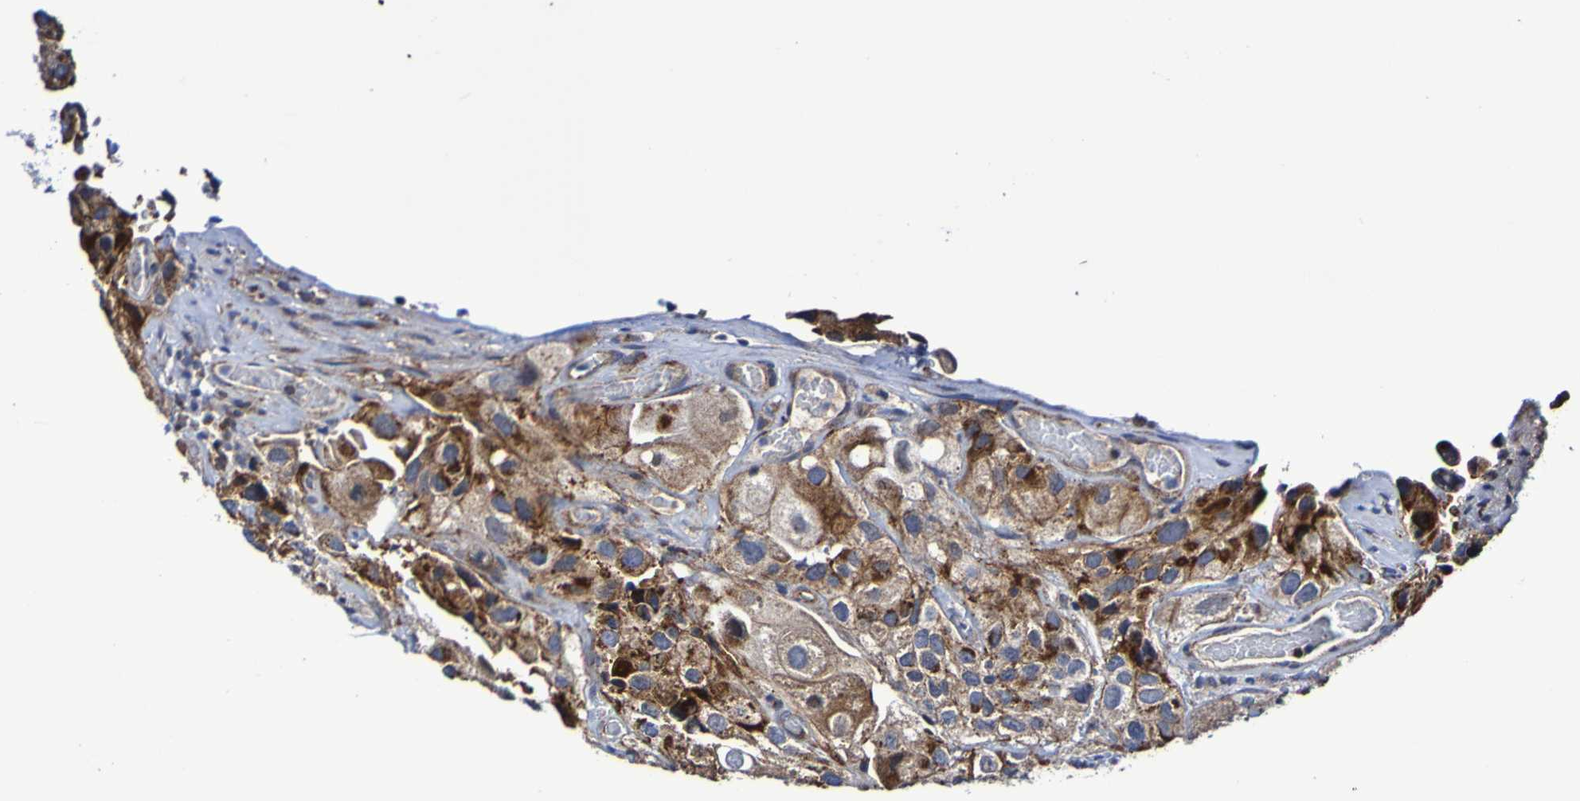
{"staining": {"intensity": "strong", "quantity": ">75%", "location": "cytoplasmic/membranous"}, "tissue": "urothelial cancer", "cell_type": "Tumor cells", "image_type": "cancer", "snomed": [{"axis": "morphology", "description": "Urothelial carcinoma, High grade"}, {"axis": "topography", "description": "Urinary bladder"}], "caption": "DAB immunohistochemical staining of human high-grade urothelial carcinoma exhibits strong cytoplasmic/membranous protein positivity in approximately >75% of tumor cells. (Stains: DAB in brown, nuclei in blue, Microscopy: brightfield microscopy at high magnification).", "gene": "GJB1", "patient": {"sex": "female", "age": 64}}